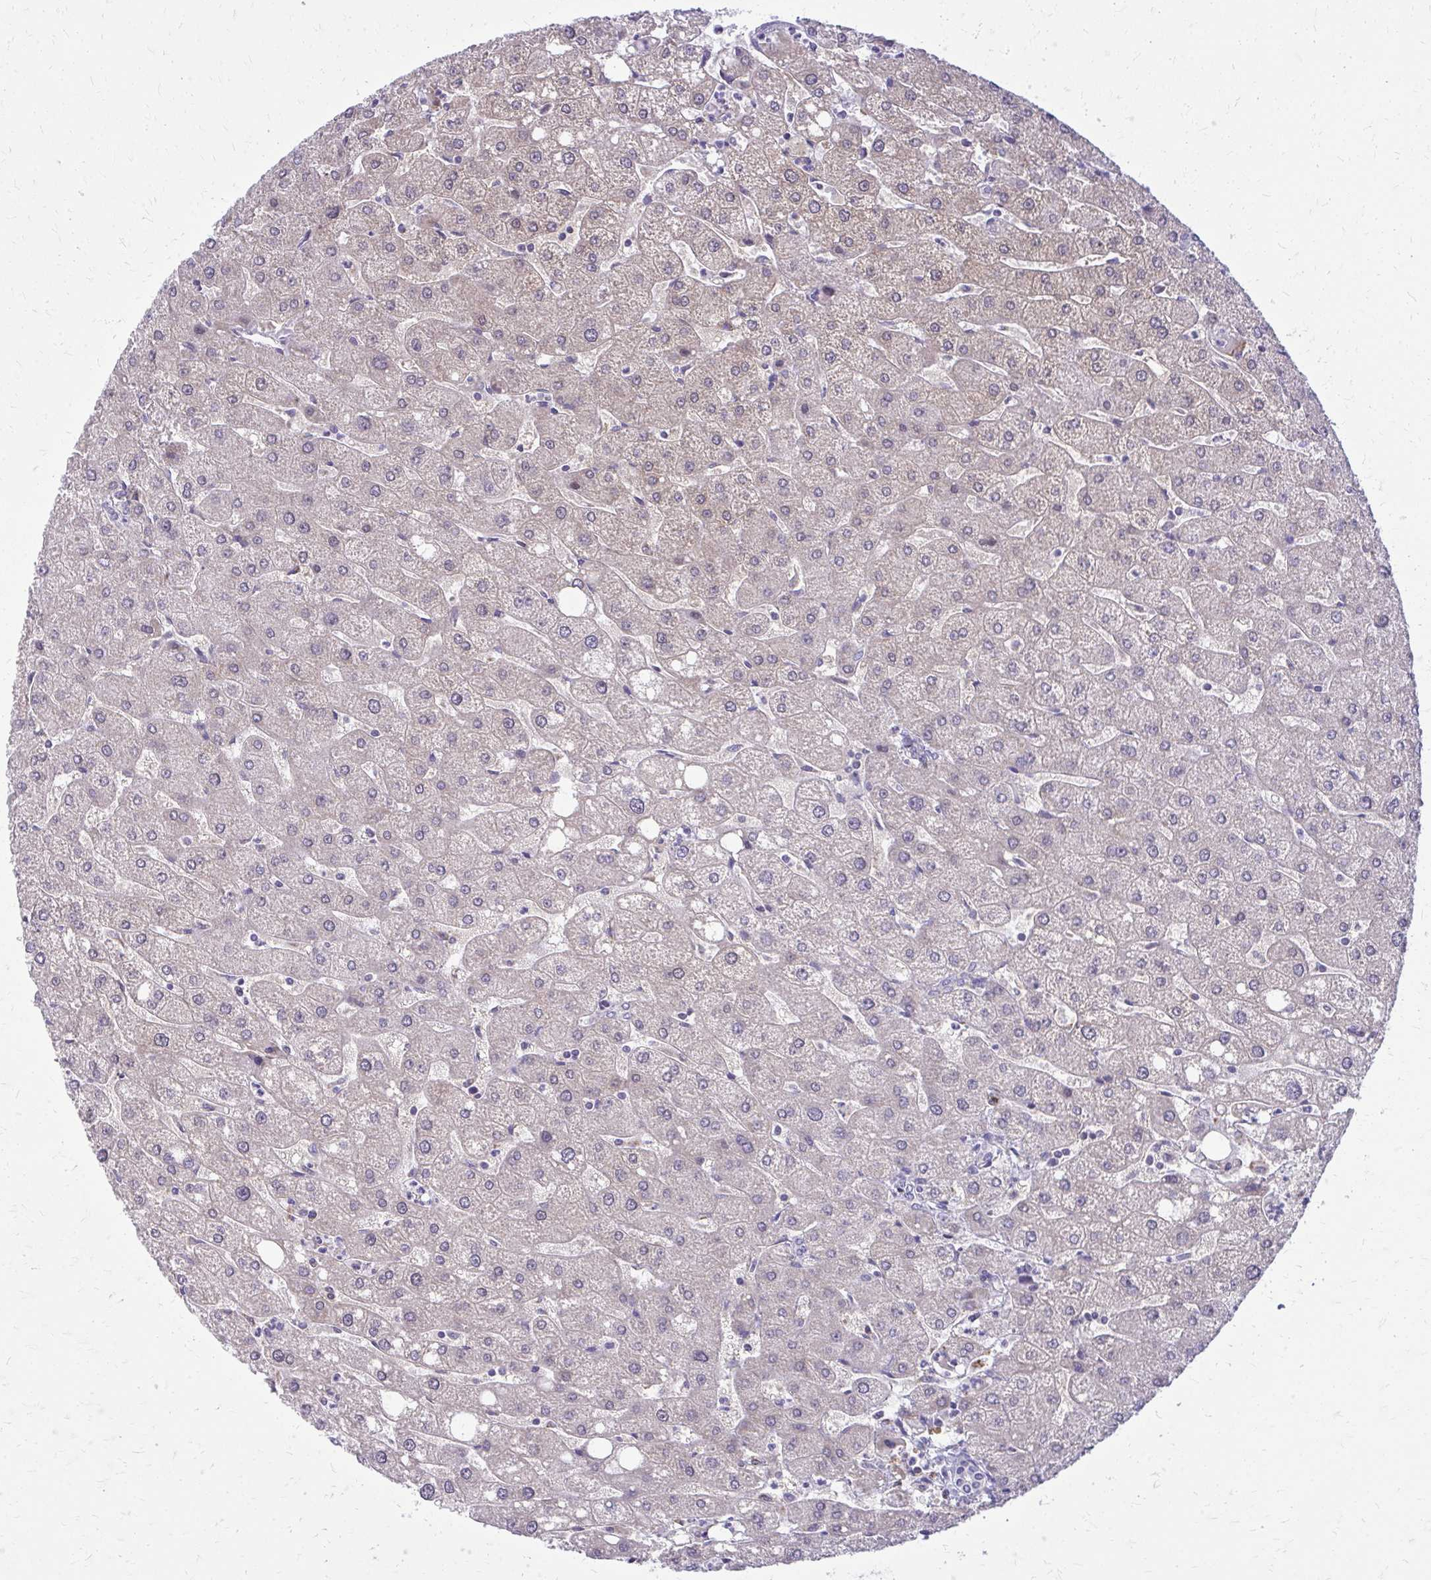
{"staining": {"intensity": "negative", "quantity": "none", "location": "none"}, "tissue": "liver", "cell_type": "Cholangiocytes", "image_type": "normal", "snomed": [{"axis": "morphology", "description": "Normal tissue, NOS"}, {"axis": "topography", "description": "Liver"}], "caption": "This is an immunohistochemistry micrograph of normal liver. There is no expression in cholangiocytes.", "gene": "IFIT1", "patient": {"sex": "male", "age": 67}}